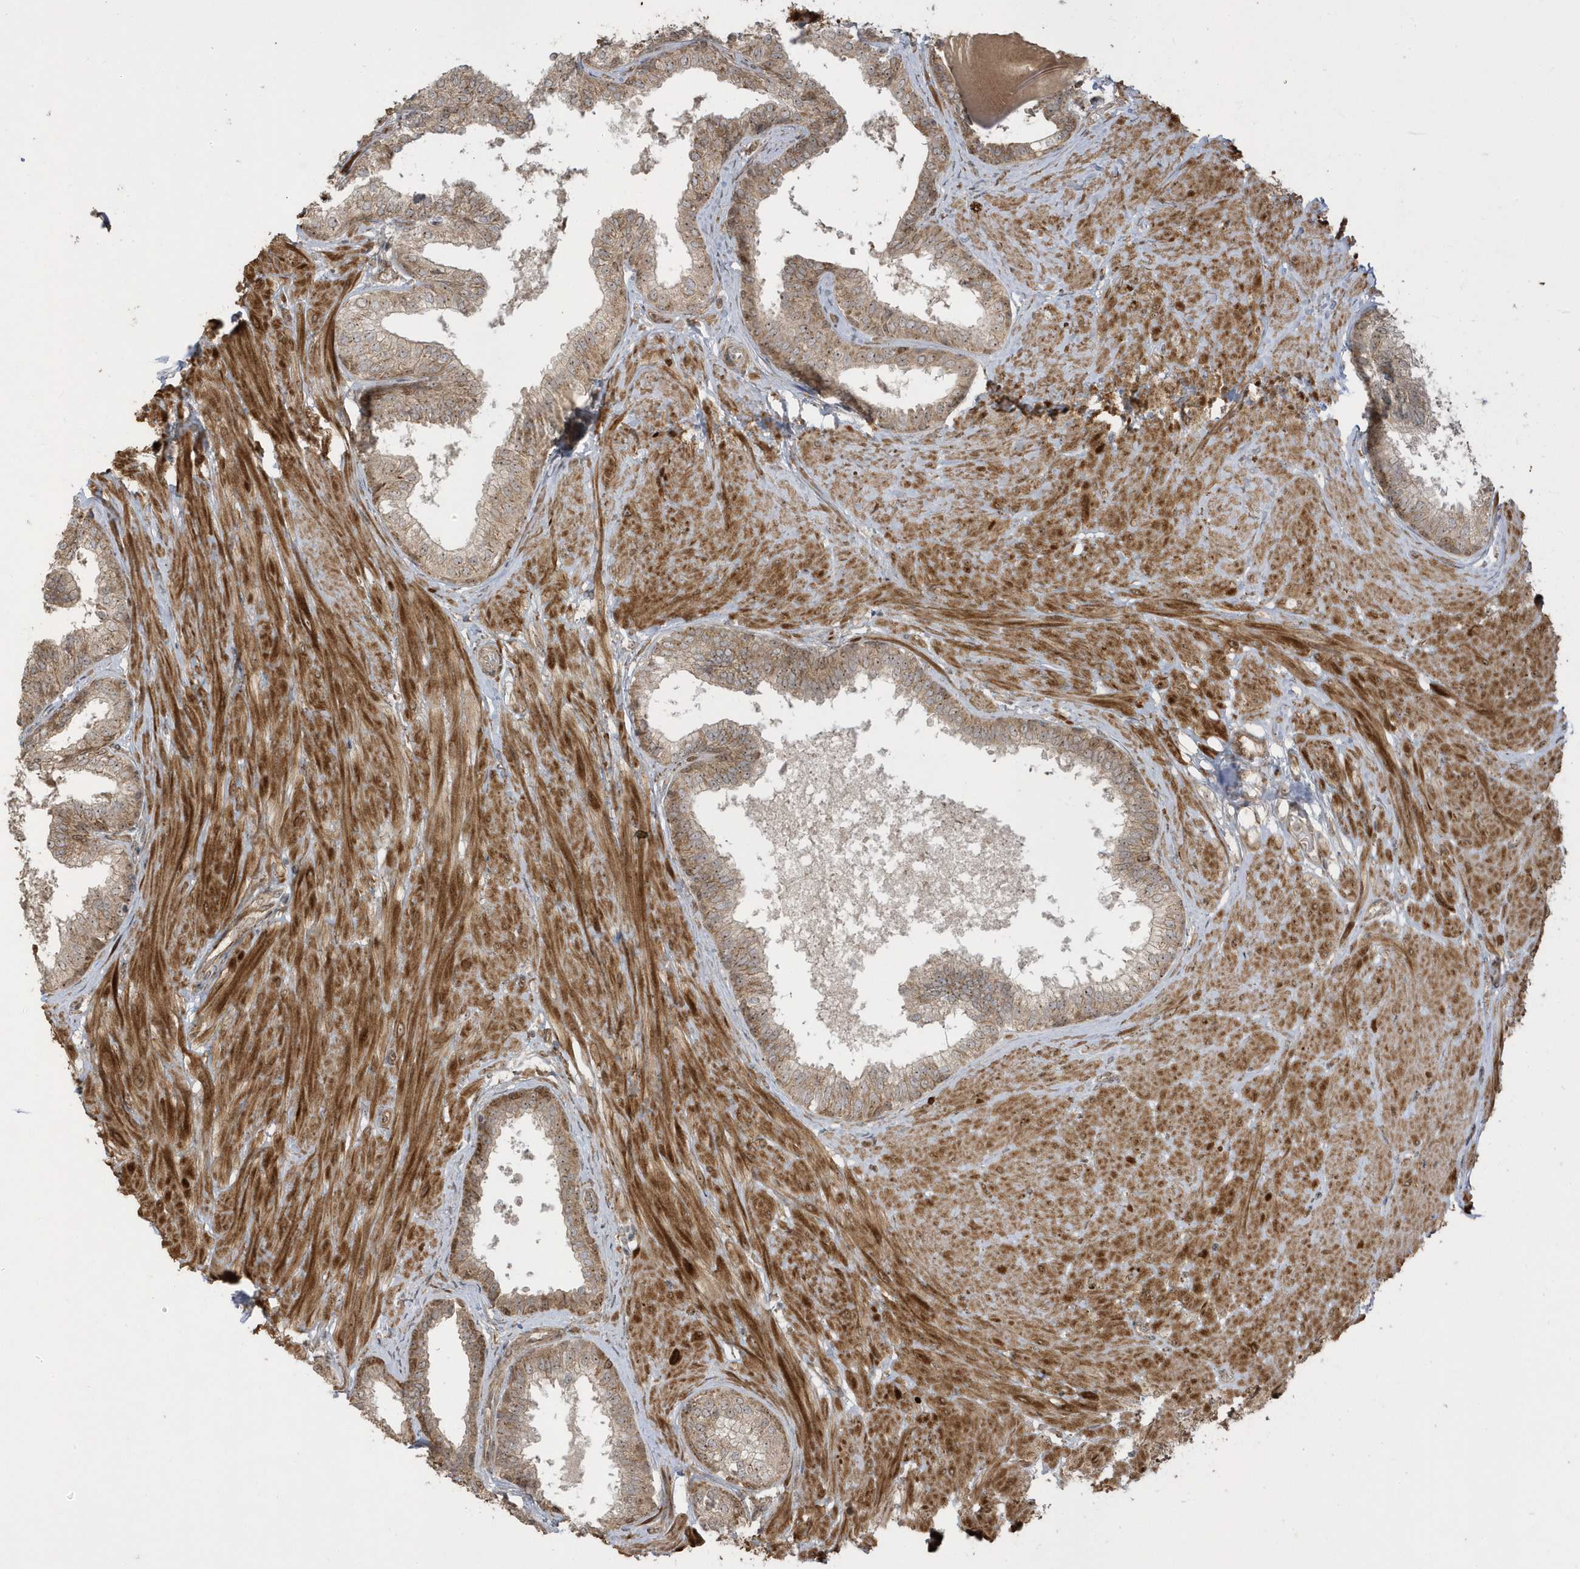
{"staining": {"intensity": "moderate", "quantity": ">75%", "location": "cytoplasmic/membranous"}, "tissue": "prostate", "cell_type": "Glandular cells", "image_type": "normal", "snomed": [{"axis": "morphology", "description": "Normal tissue, NOS"}, {"axis": "topography", "description": "Prostate"}], "caption": "DAB (3,3'-diaminobenzidine) immunohistochemical staining of unremarkable human prostate displays moderate cytoplasmic/membranous protein positivity in approximately >75% of glandular cells.", "gene": "ECM2", "patient": {"sex": "male", "age": 48}}